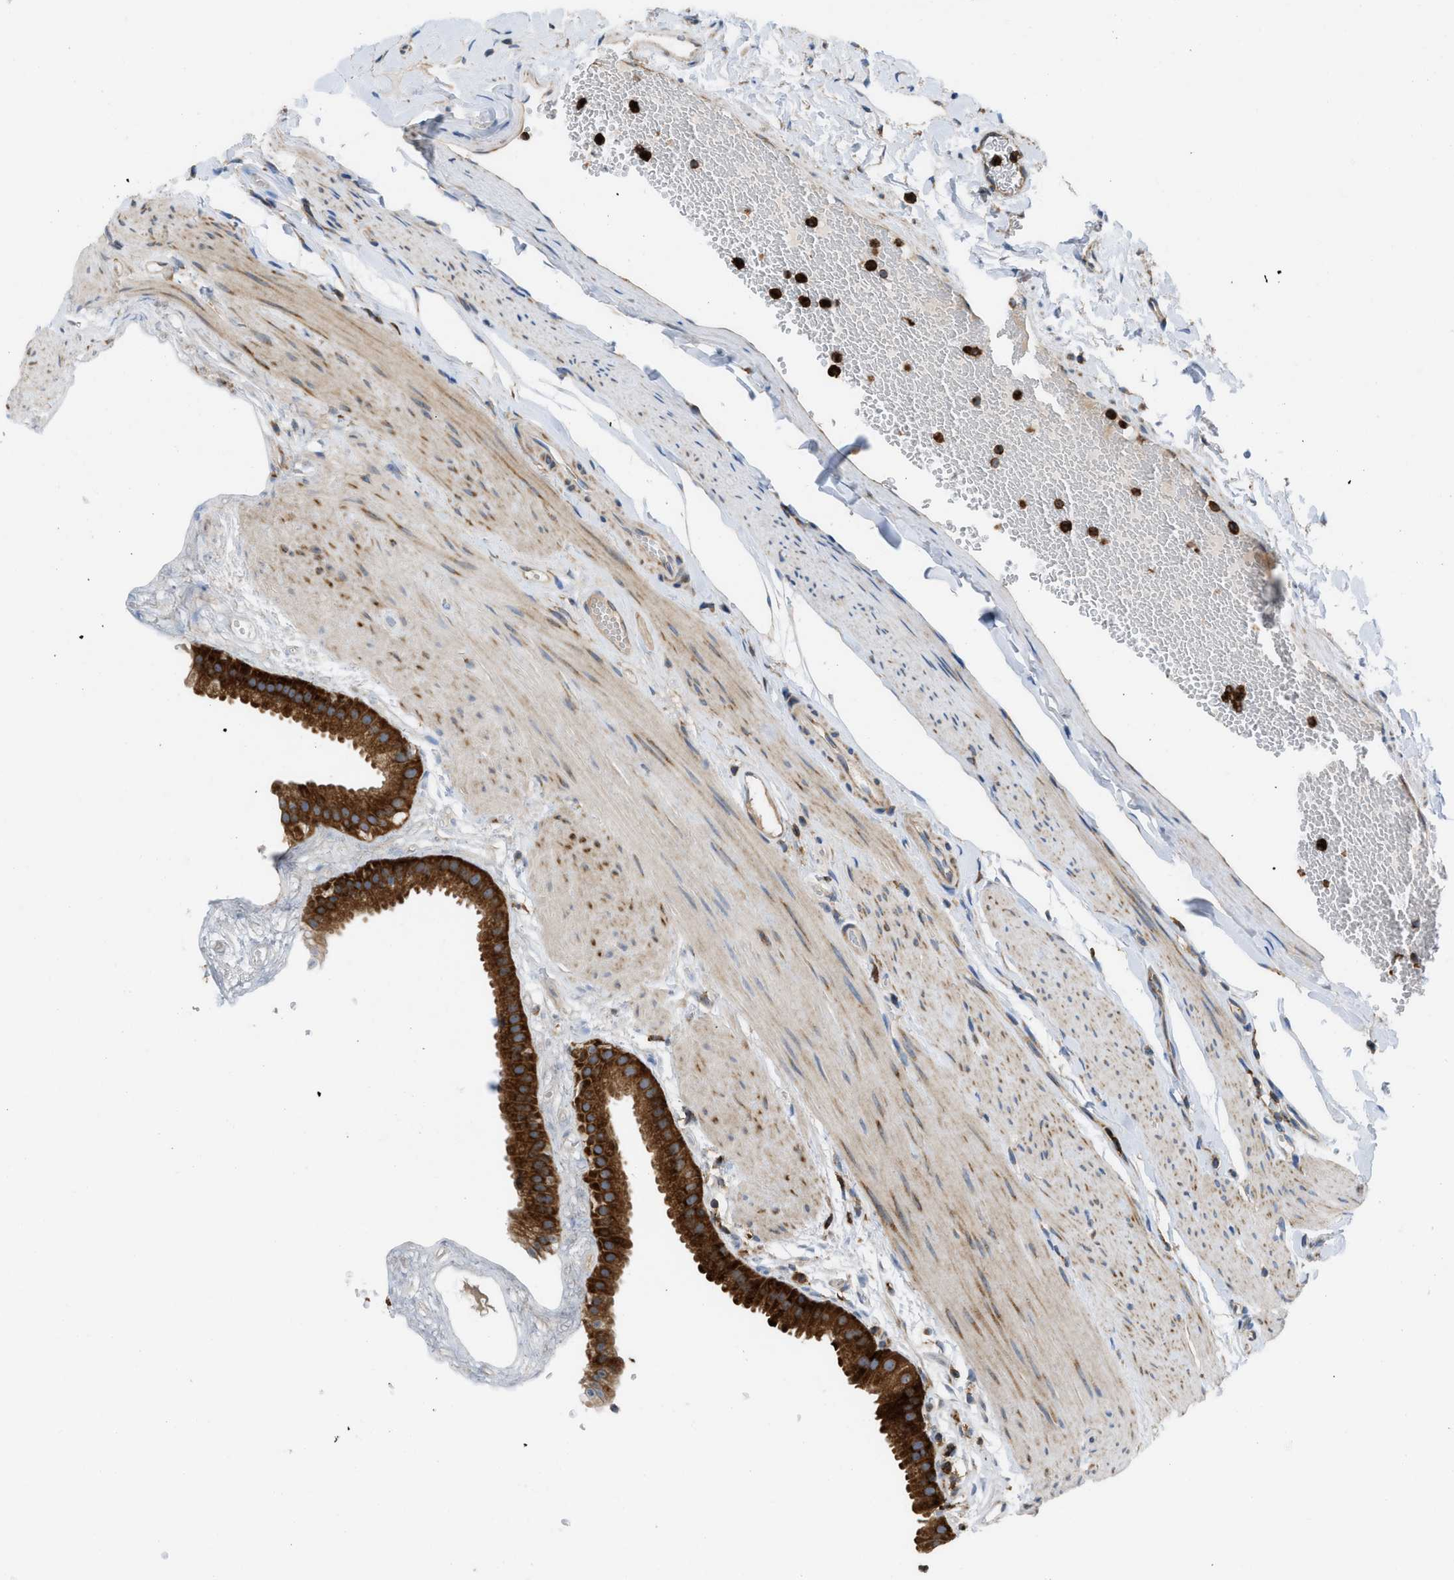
{"staining": {"intensity": "strong", "quantity": ">75%", "location": "cytoplasmic/membranous"}, "tissue": "gallbladder", "cell_type": "Glandular cells", "image_type": "normal", "snomed": [{"axis": "morphology", "description": "Normal tissue, NOS"}, {"axis": "topography", "description": "Gallbladder"}], "caption": "Strong cytoplasmic/membranous positivity is present in approximately >75% of glandular cells in unremarkable gallbladder. (brown staining indicates protein expression, while blue staining denotes nuclei).", "gene": "GPAT4", "patient": {"sex": "female", "age": 64}}